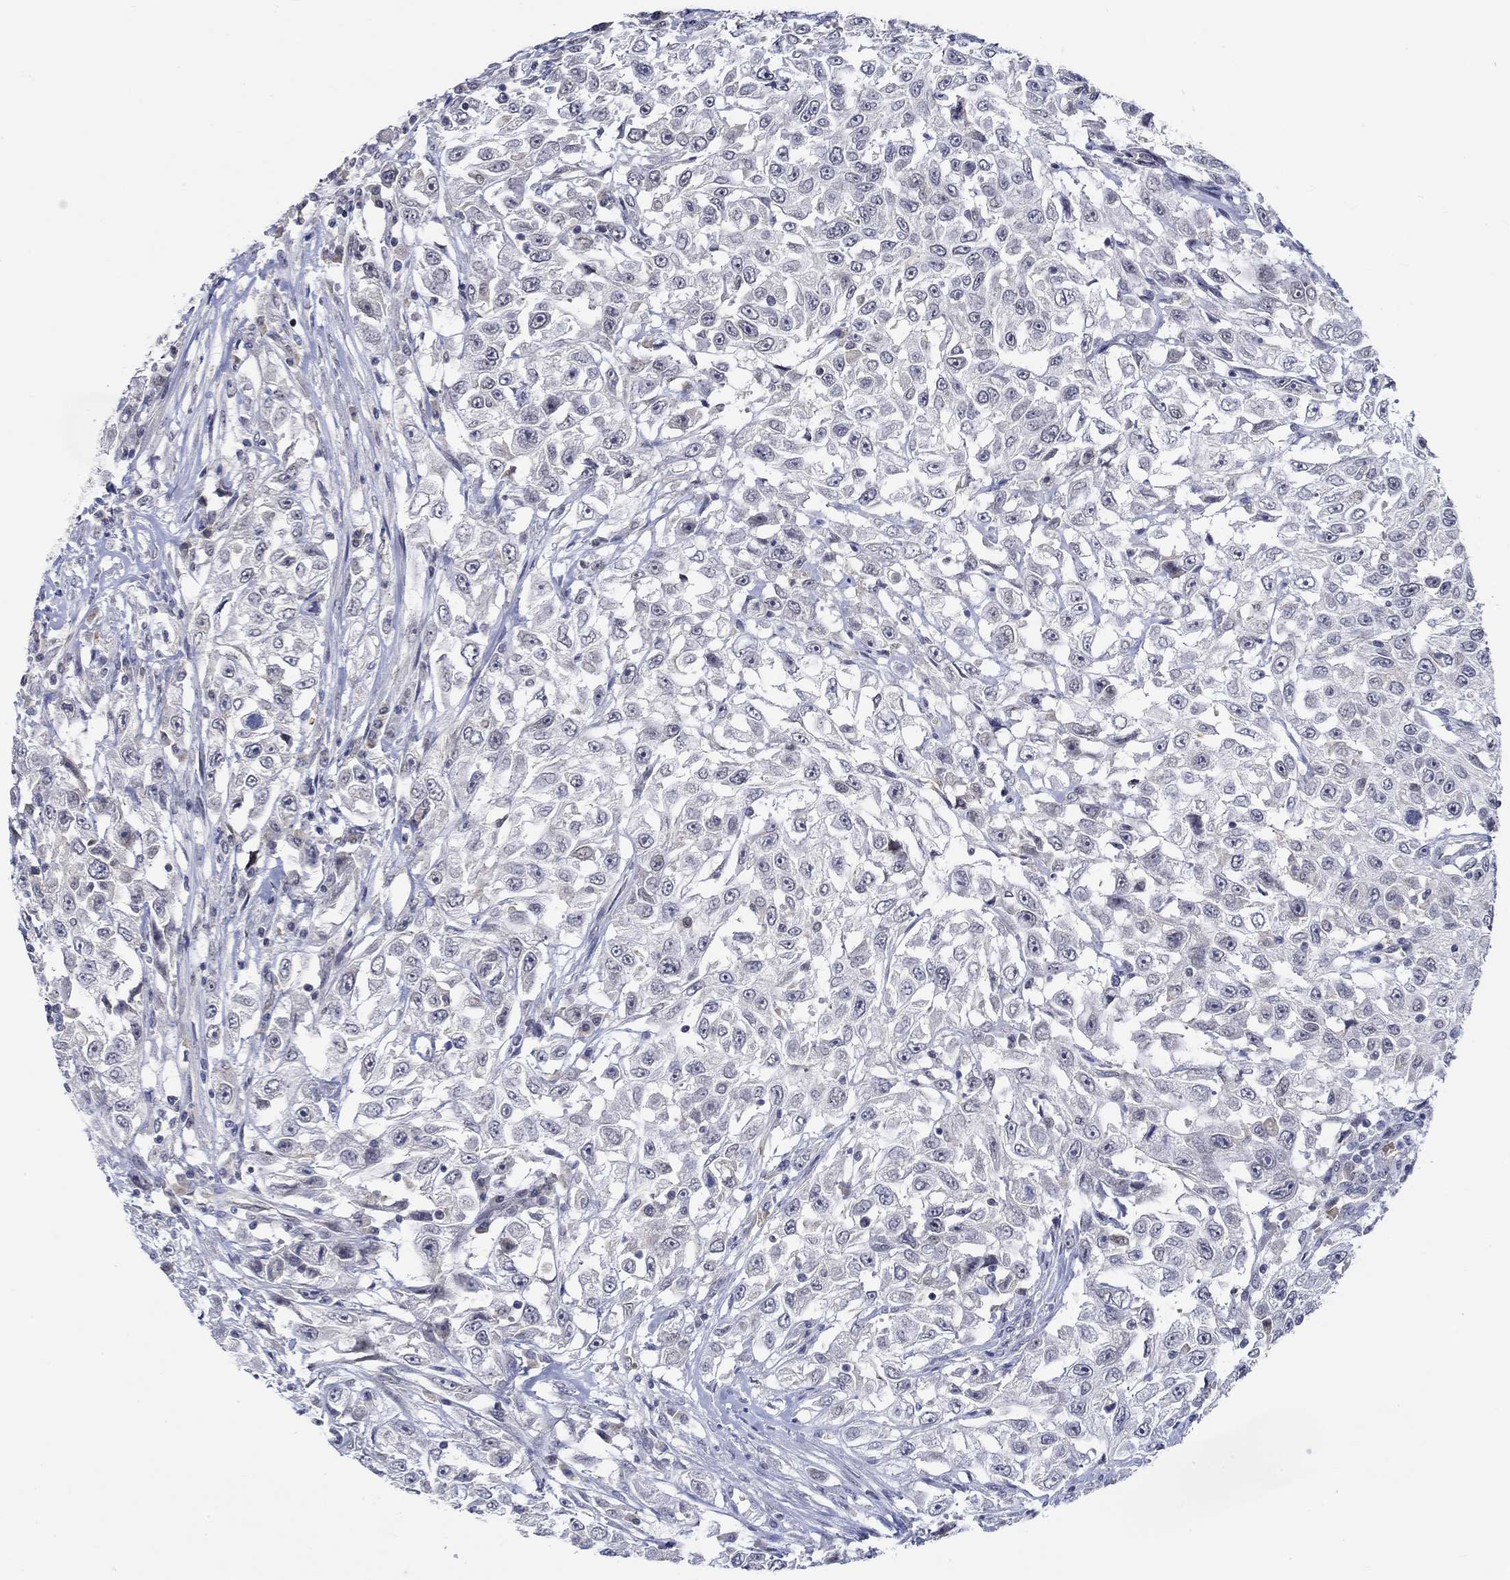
{"staining": {"intensity": "negative", "quantity": "none", "location": "none"}, "tissue": "urothelial cancer", "cell_type": "Tumor cells", "image_type": "cancer", "snomed": [{"axis": "morphology", "description": "Urothelial carcinoma, High grade"}, {"axis": "topography", "description": "Urinary bladder"}], "caption": "A photomicrograph of high-grade urothelial carcinoma stained for a protein displays no brown staining in tumor cells.", "gene": "WASF1", "patient": {"sex": "female", "age": 56}}